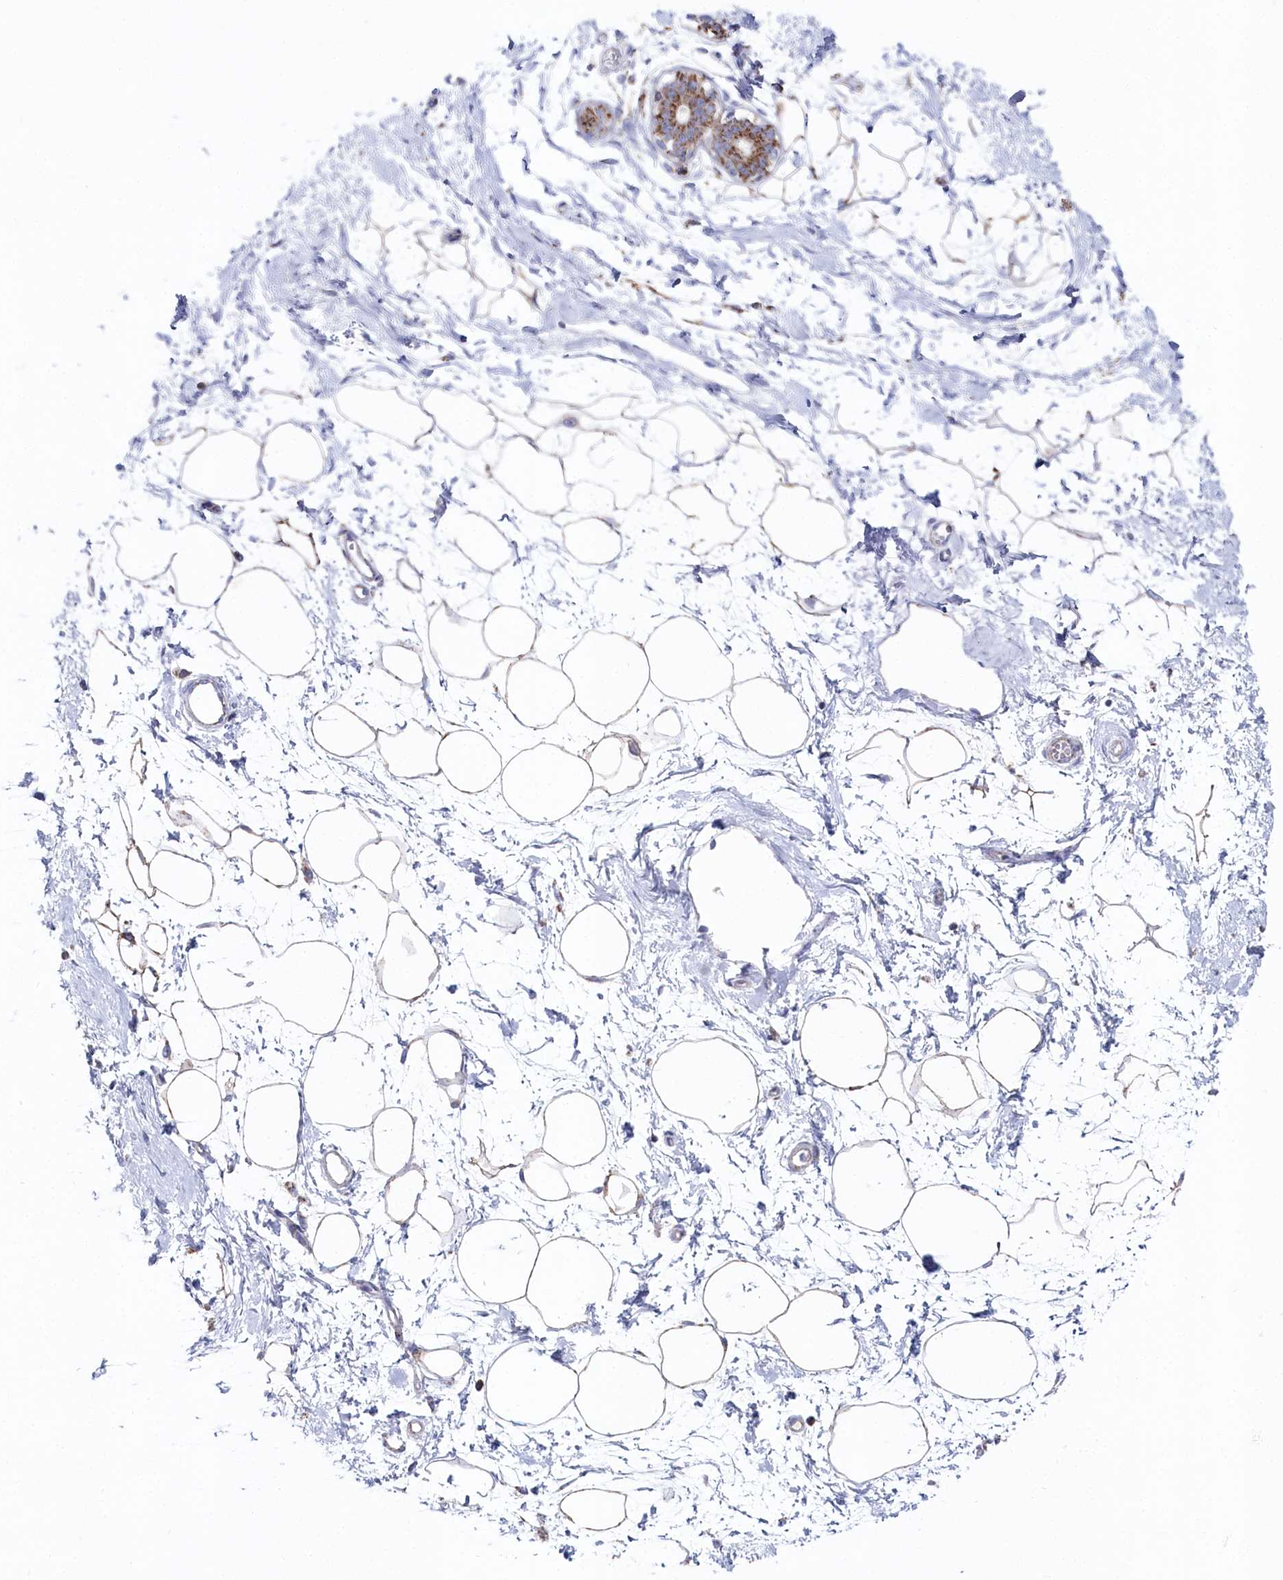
{"staining": {"intensity": "negative", "quantity": "none", "location": "none"}, "tissue": "breast", "cell_type": "Adipocytes", "image_type": "normal", "snomed": [{"axis": "morphology", "description": "Normal tissue, NOS"}, {"axis": "topography", "description": "Breast"}], "caption": "A micrograph of breast stained for a protein demonstrates no brown staining in adipocytes.", "gene": "GLS2", "patient": {"sex": "female", "age": 45}}